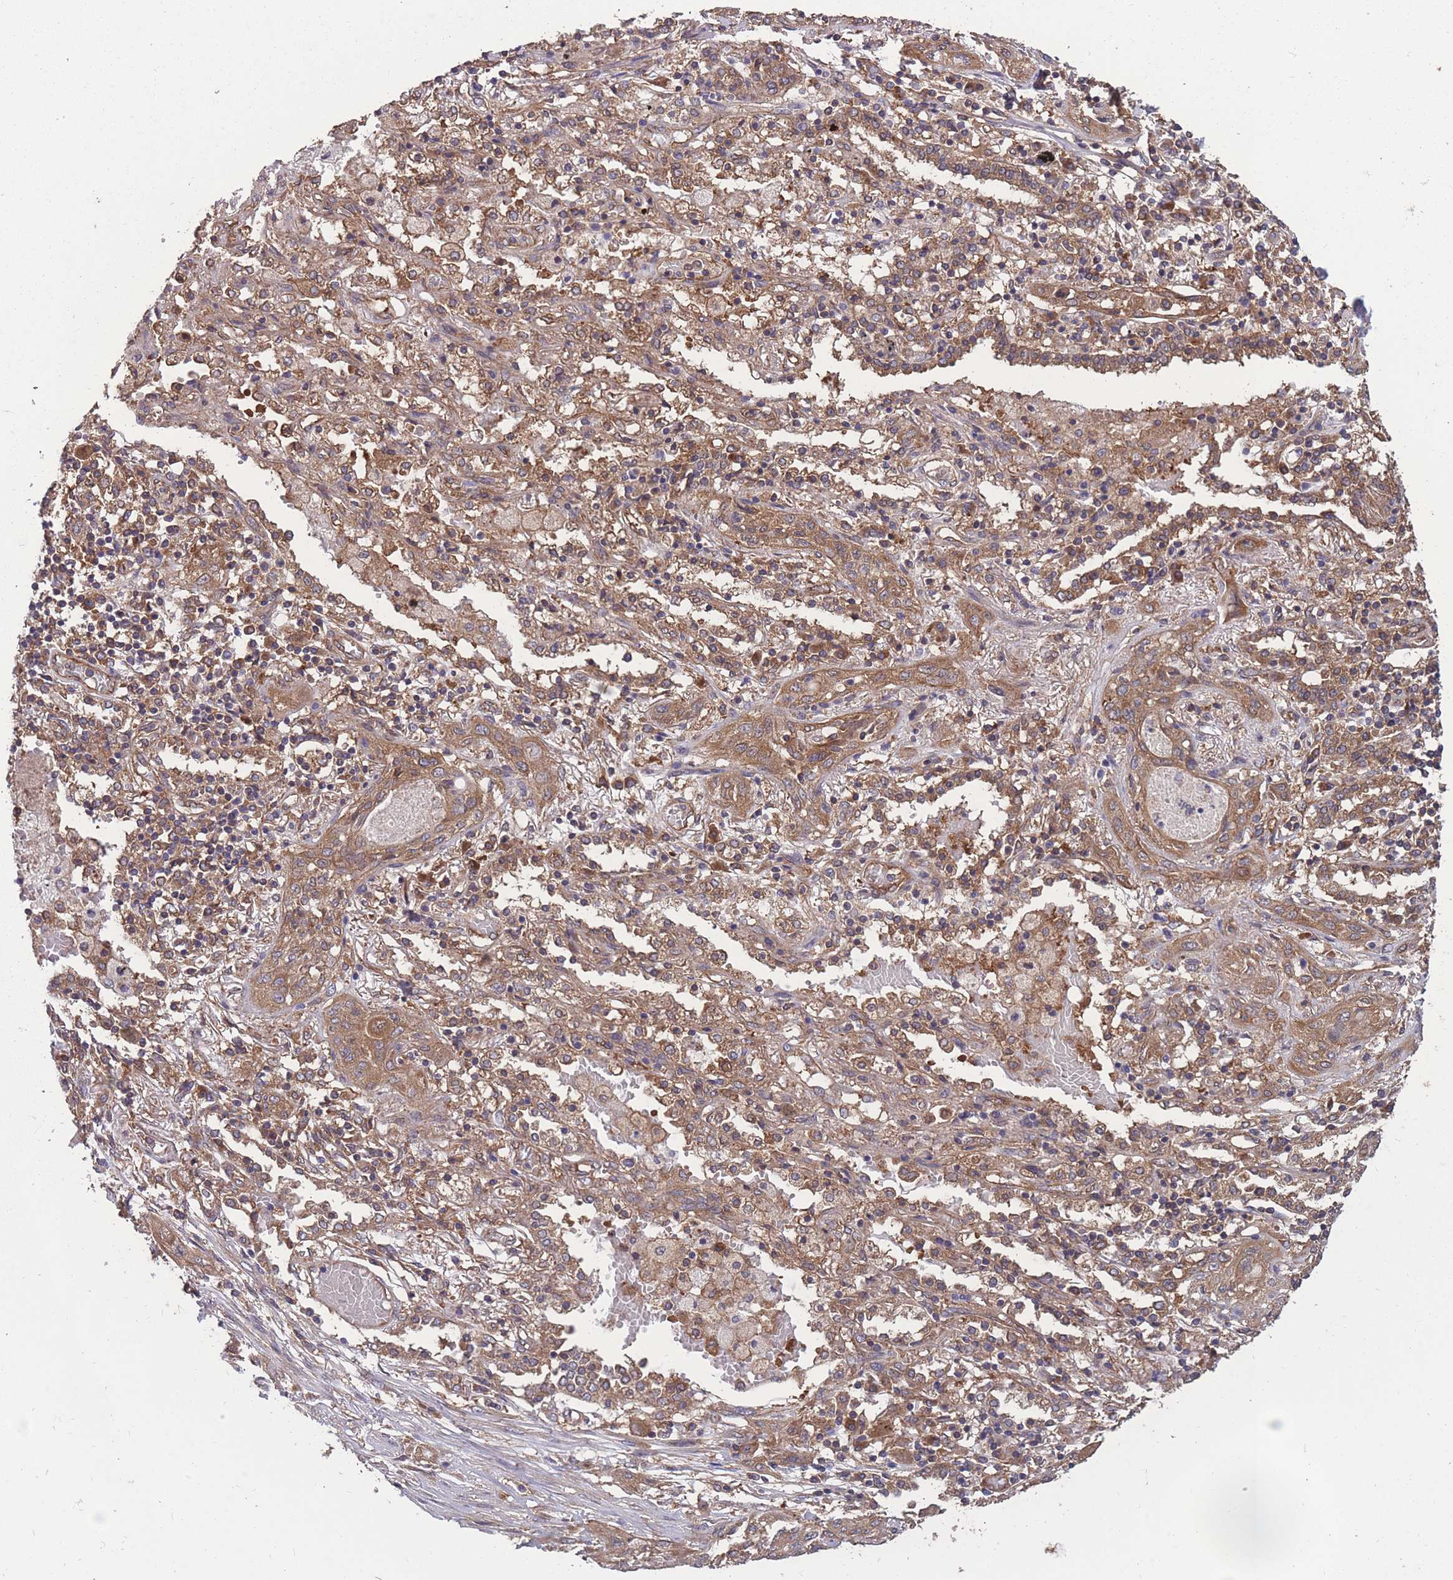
{"staining": {"intensity": "moderate", "quantity": ">75%", "location": "cytoplasmic/membranous"}, "tissue": "lung cancer", "cell_type": "Tumor cells", "image_type": "cancer", "snomed": [{"axis": "morphology", "description": "Squamous cell carcinoma, NOS"}, {"axis": "topography", "description": "Lung"}], "caption": "An IHC image of neoplastic tissue is shown. Protein staining in brown labels moderate cytoplasmic/membranous positivity in lung squamous cell carcinoma within tumor cells. (Brightfield microscopy of DAB IHC at high magnification).", "gene": "ZPR1", "patient": {"sex": "female", "age": 47}}